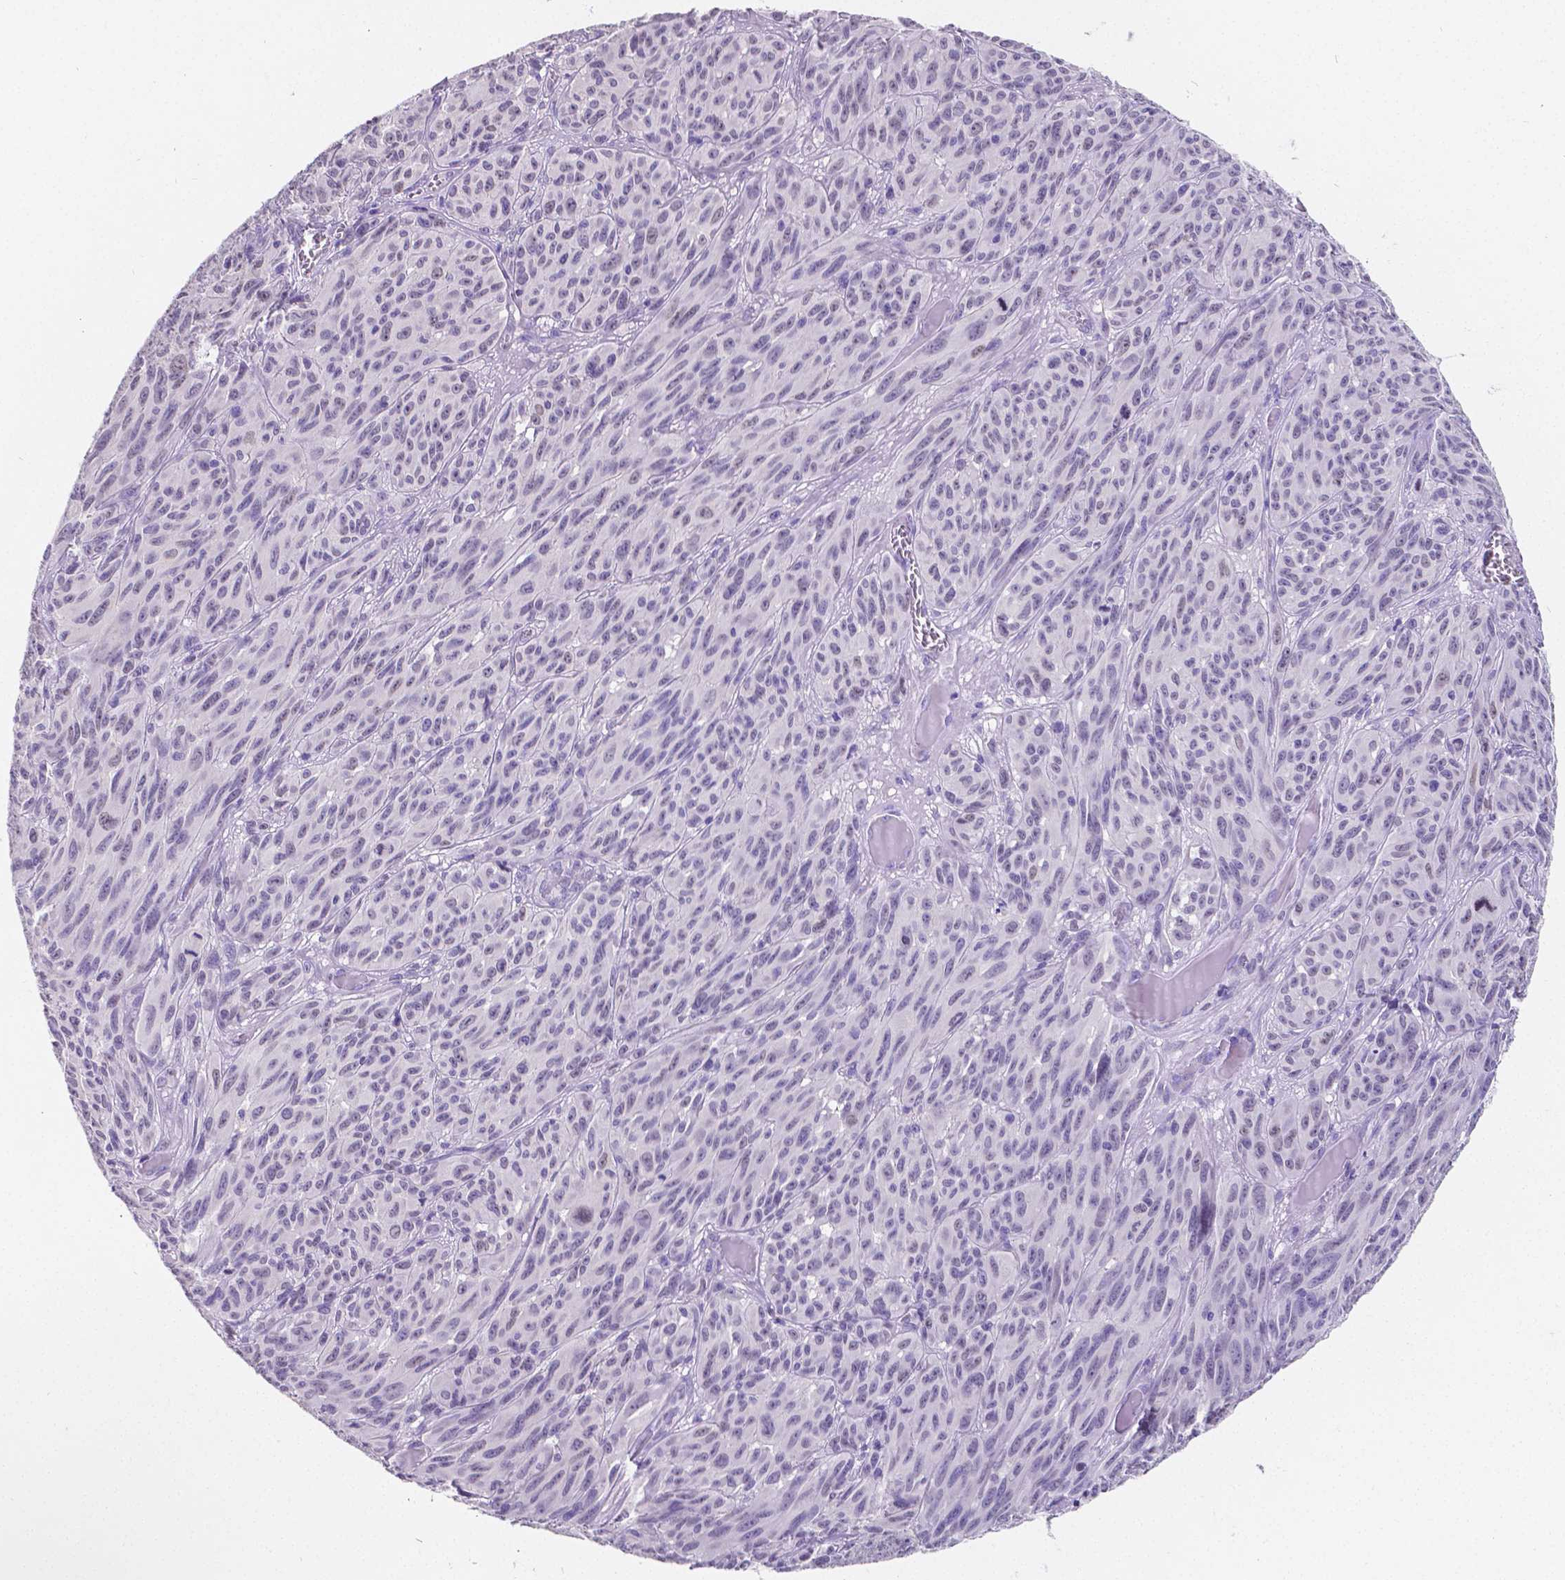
{"staining": {"intensity": "negative", "quantity": "none", "location": "none"}, "tissue": "melanoma", "cell_type": "Tumor cells", "image_type": "cancer", "snomed": [{"axis": "morphology", "description": "Malignant melanoma, NOS"}, {"axis": "topography", "description": "Vulva, labia, clitoris and Bartholin´s gland, NO"}], "caption": "DAB immunohistochemical staining of human malignant melanoma demonstrates no significant positivity in tumor cells.", "gene": "SATB2", "patient": {"sex": "female", "age": 75}}